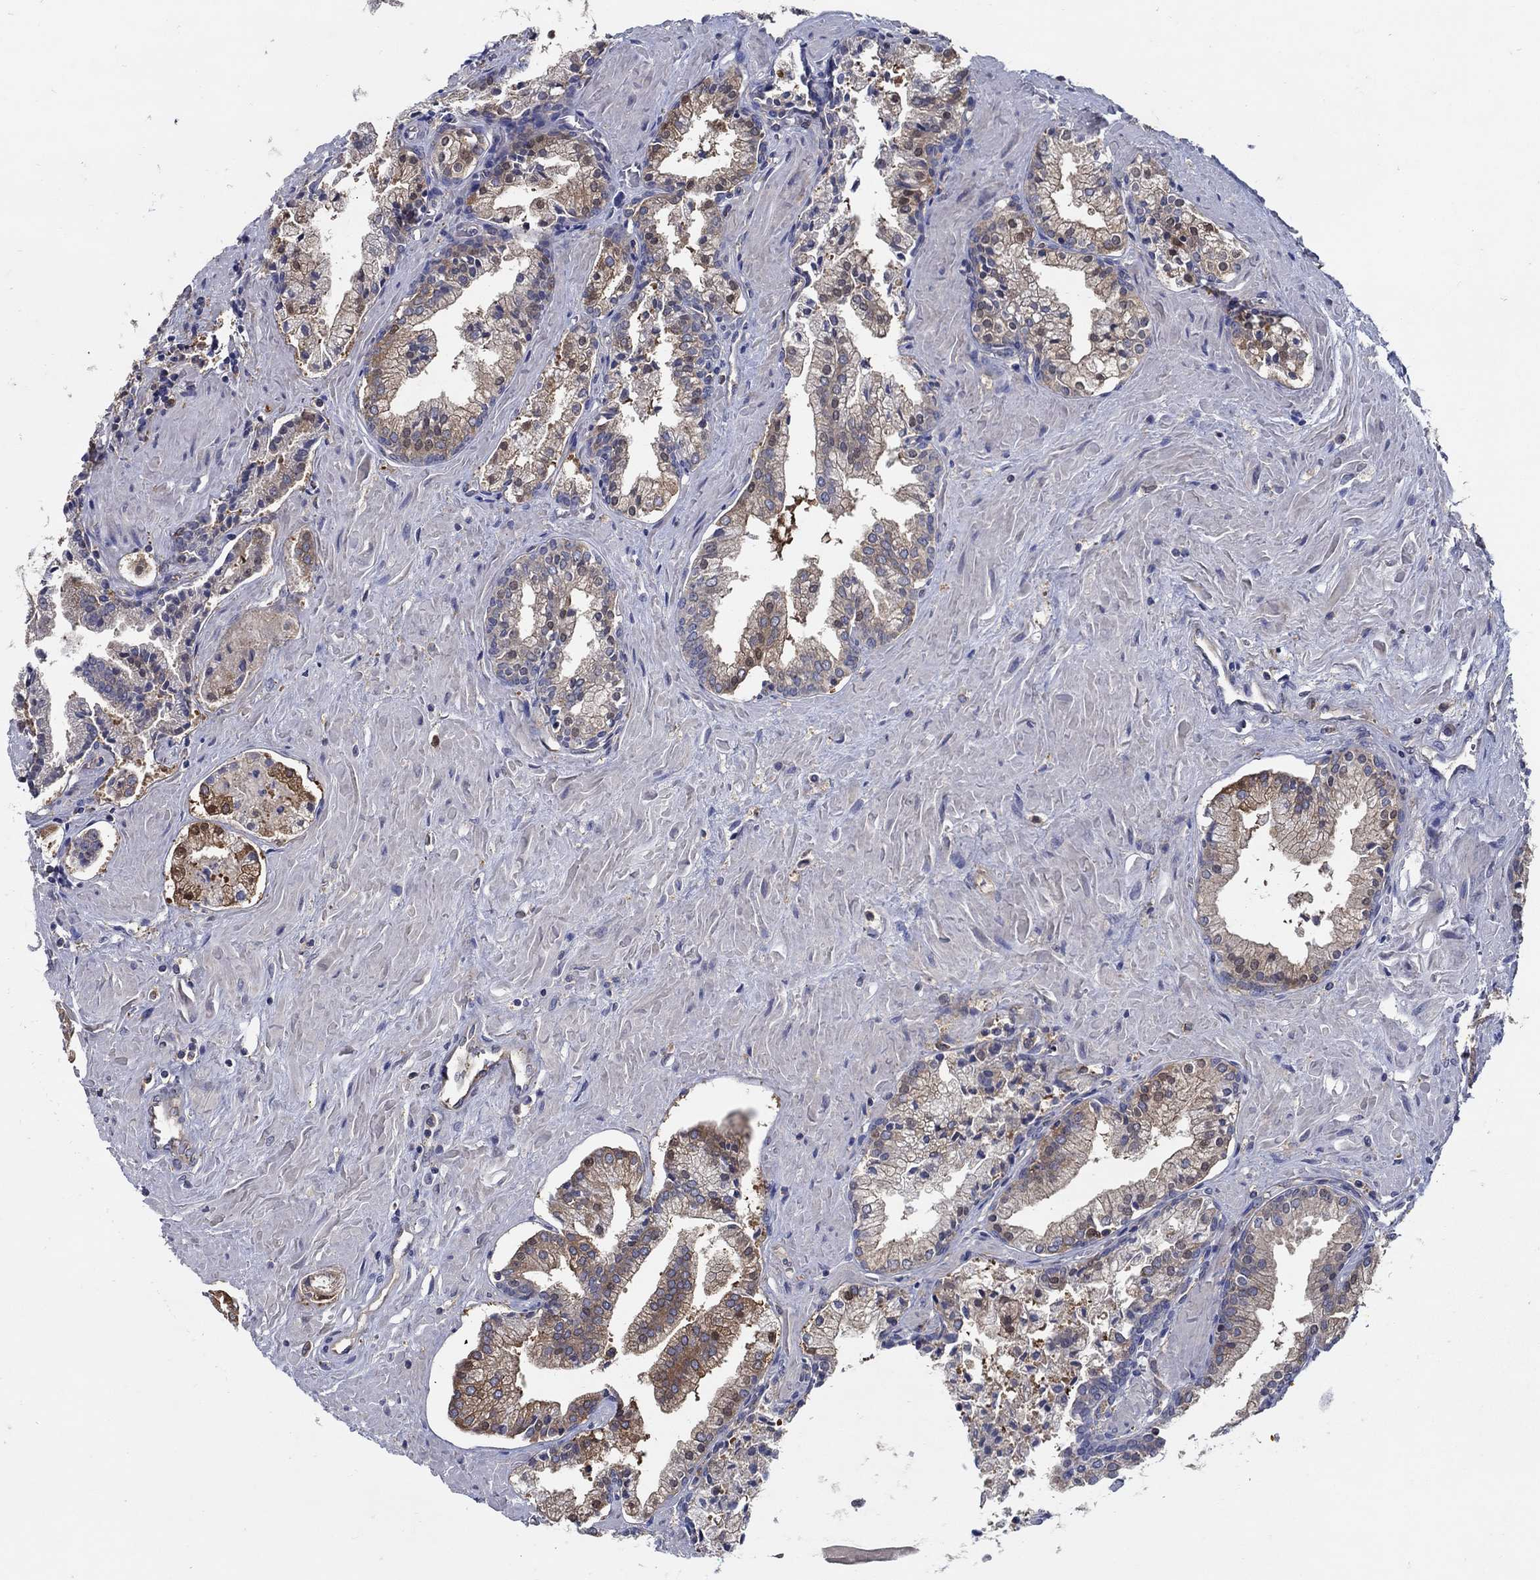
{"staining": {"intensity": "moderate", "quantity": "<25%", "location": "cytoplasmic/membranous"}, "tissue": "prostate cancer", "cell_type": "Tumor cells", "image_type": "cancer", "snomed": [{"axis": "morphology", "description": "Adenocarcinoma, NOS"}, {"axis": "topography", "description": "Prostate and seminal vesicle, NOS"}, {"axis": "topography", "description": "Prostate"}], "caption": "Immunohistochemistry of prostate cancer exhibits low levels of moderate cytoplasmic/membranous positivity in about <25% of tumor cells.", "gene": "MTHFR", "patient": {"sex": "male", "age": 44}}